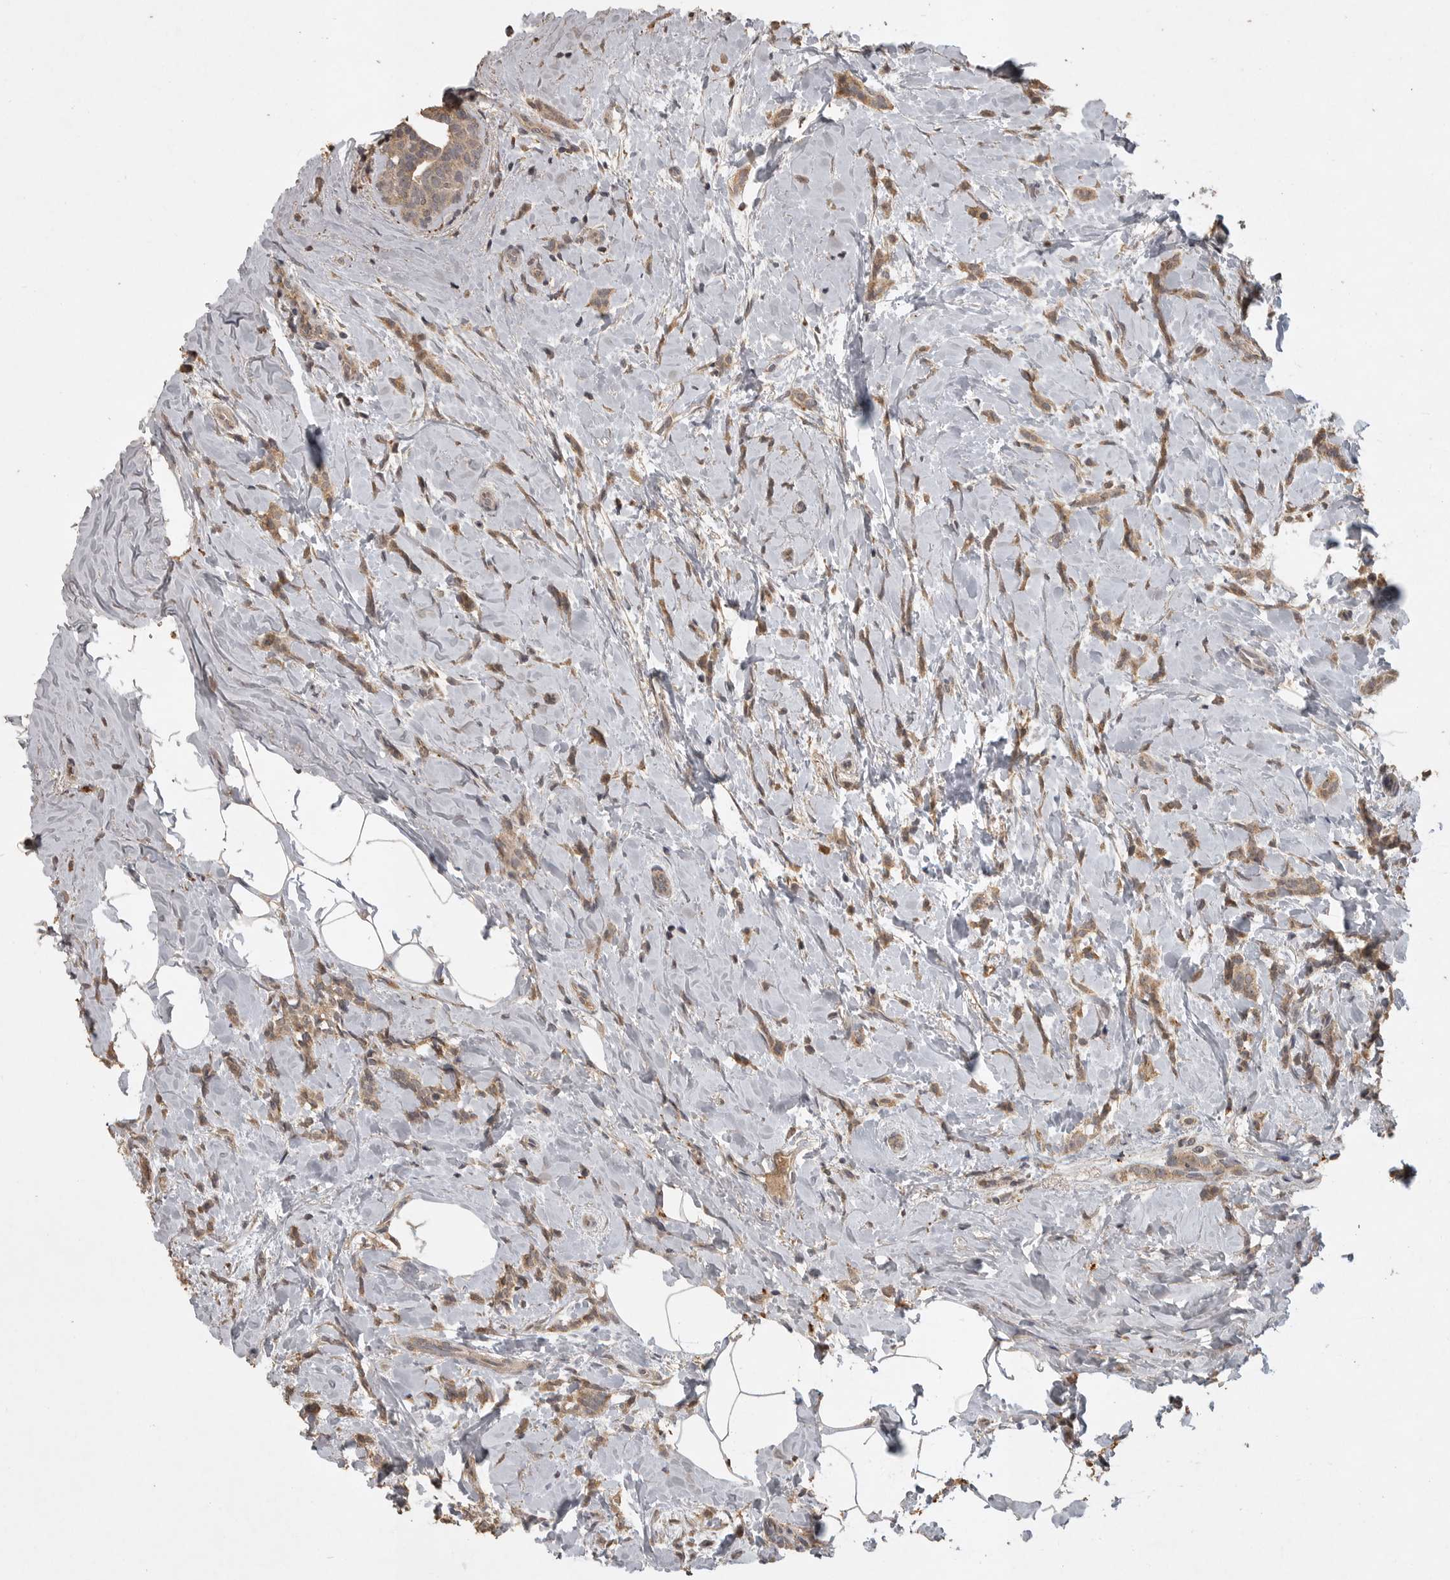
{"staining": {"intensity": "weak", "quantity": ">75%", "location": "cytoplasmic/membranous"}, "tissue": "breast cancer", "cell_type": "Tumor cells", "image_type": "cancer", "snomed": [{"axis": "morphology", "description": "Lobular carcinoma, in situ"}, {"axis": "morphology", "description": "Lobular carcinoma"}, {"axis": "topography", "description": "Breast"}], "caption": "Immunohistochemical staining of breast cancer (lobular carcinoma) exhibits low levels of weak cytoplasmic/membranous protein positivity in about >75% of tumor cells.", "gene": "ADAMTS4", "patient": {"sex": "female", "age": 41}}